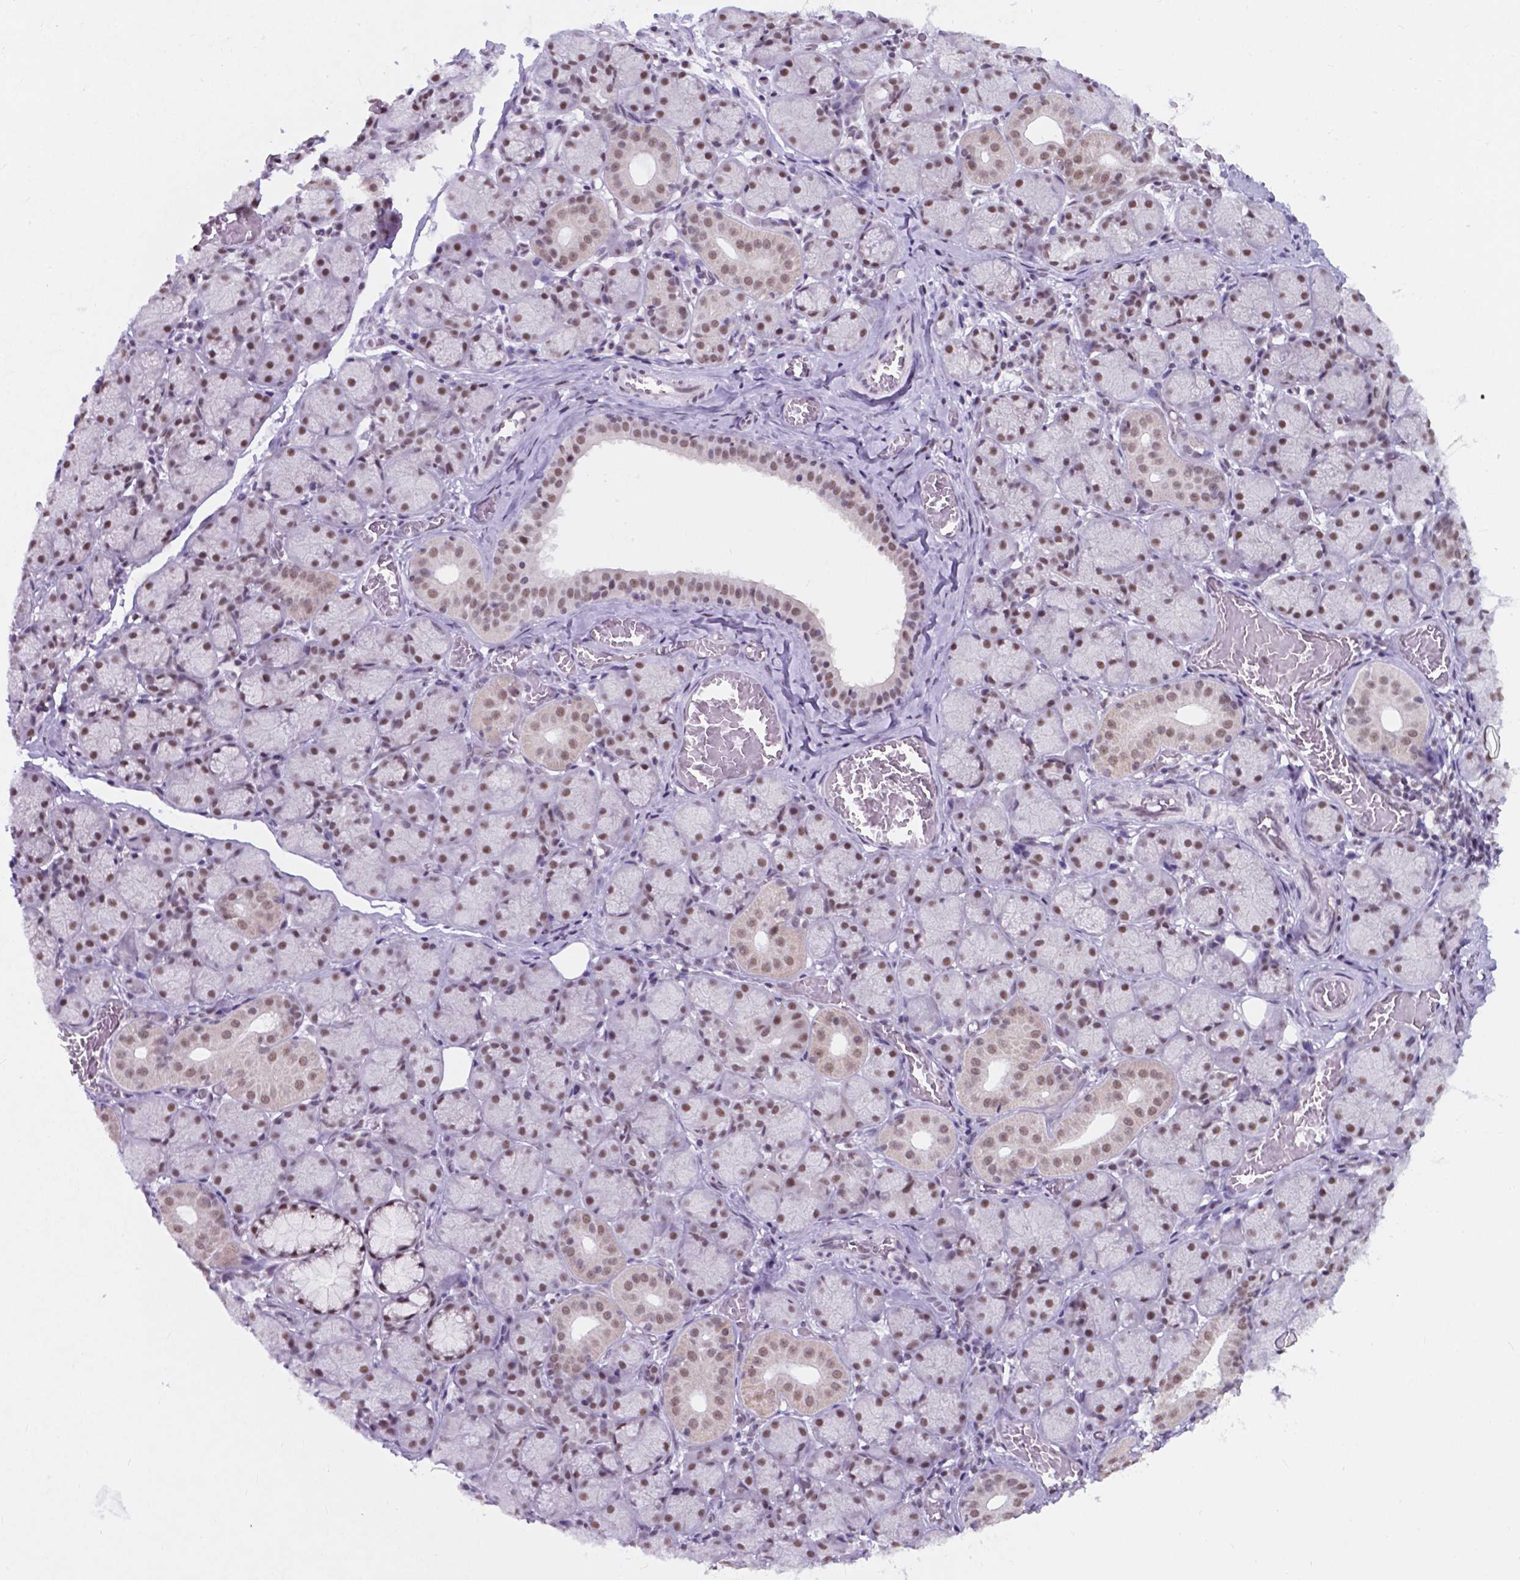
{"staining": {"intensity": "weak", "quantity": "25%-75%", "location": "nuclear"}, "tissue": "salivary gland", "cell_type": "Glandular cells", "image_type": "normal", "snomed": [{"axis": "morphology", "description": "Normal tissue, NOS"}, {"axis": "topography", "description": "Salivary gland"}, {"axis": "topography", "description": "Peripheral nerve tissue"}], "caption": "Protein expression analysis of unremarkable salivary gland shows weak nuclear positivity in about 25%-75% of glandular cells.", "gene": "BCAS2", "patient": {"sex": "female", "age": 24}}